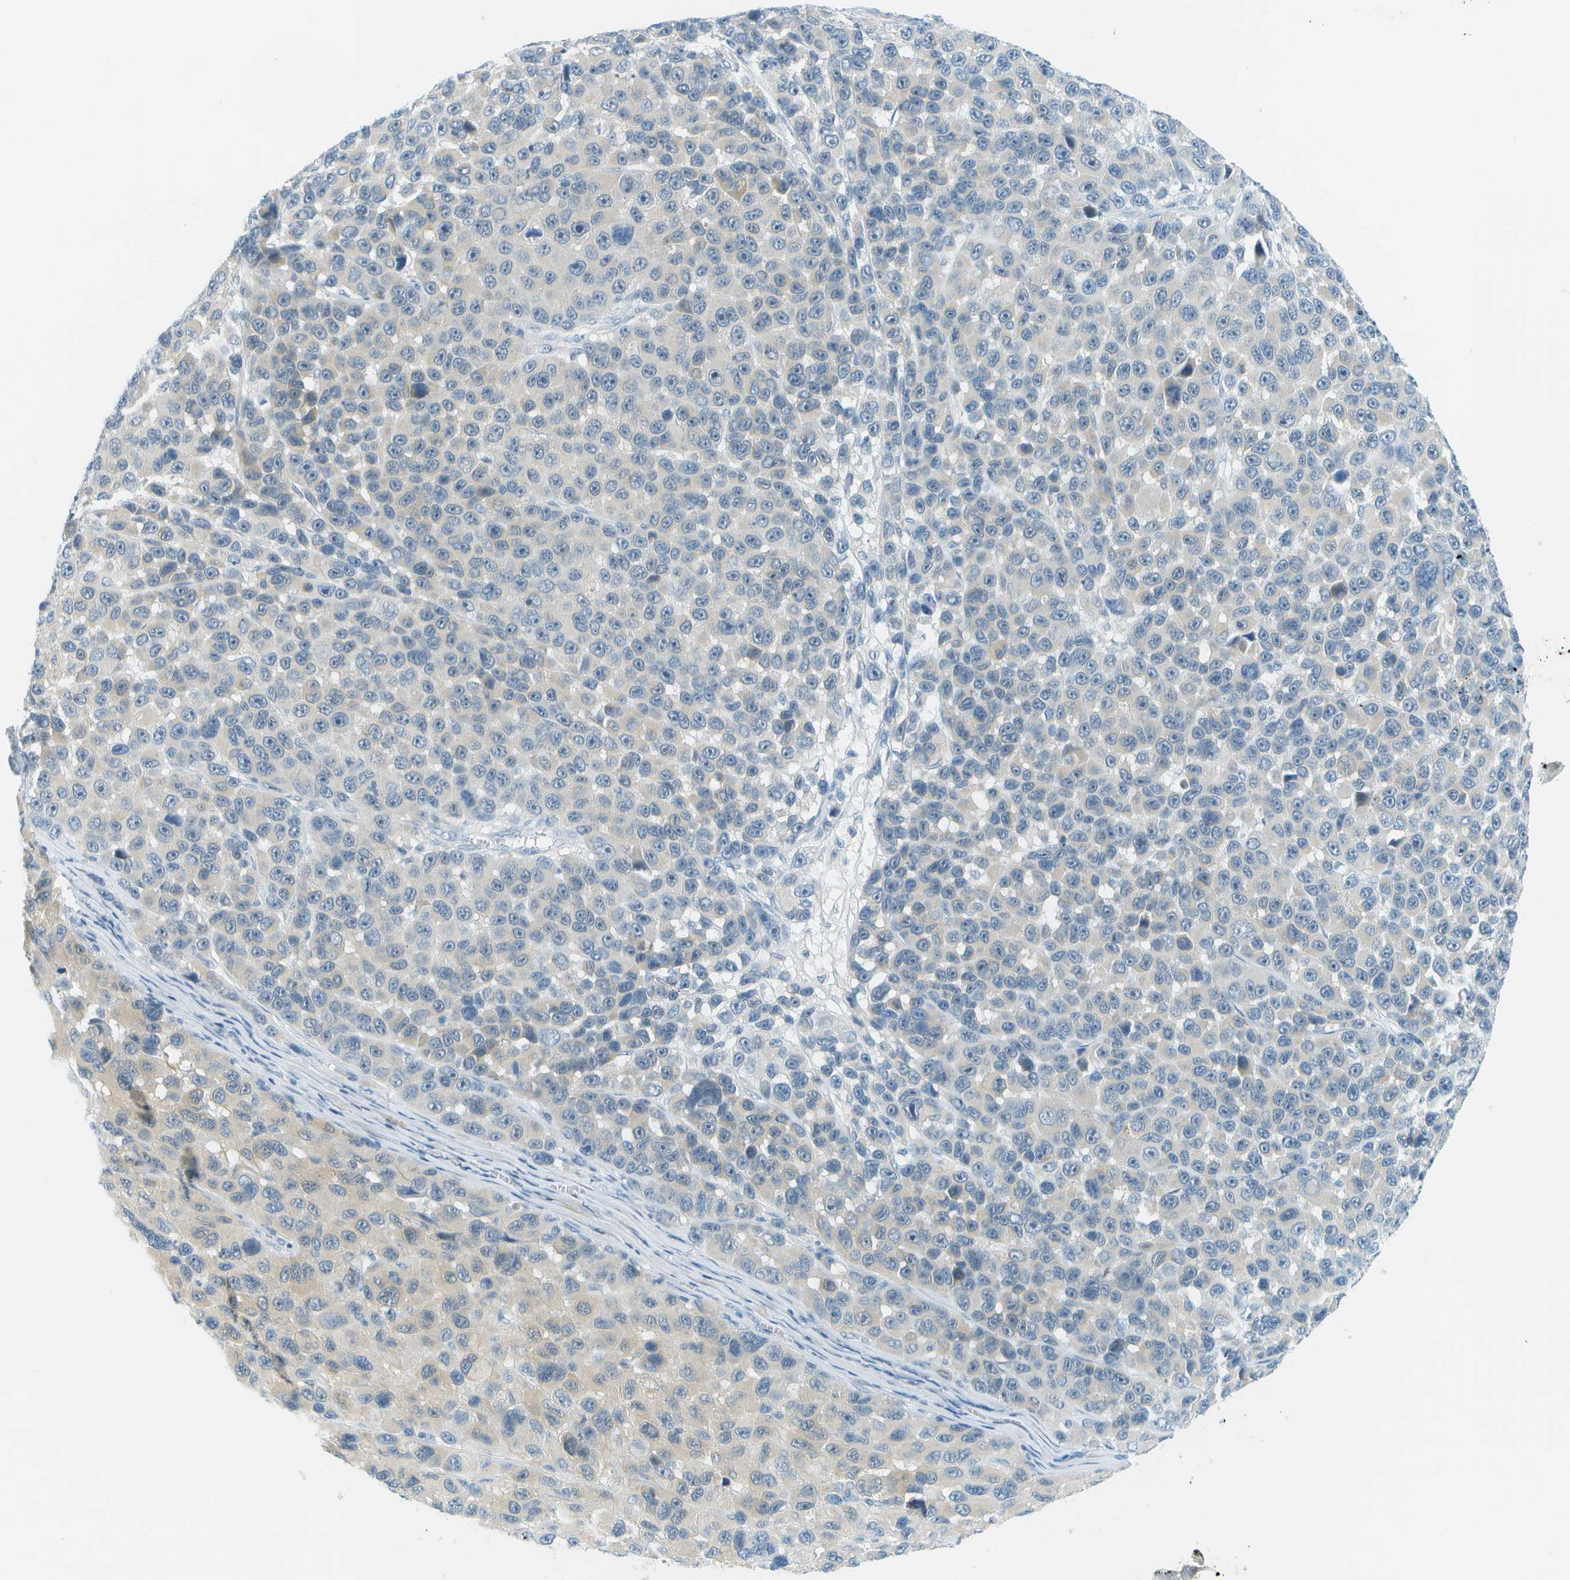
{"staining": {"intensity": "negative", "quantity": "none", "location": "none"}, "tissue": "melanoma", "cell_type": "Tumor cells", "image_type": "cancer", "snomed": [{"axis": "morphology", "description": "Malignant melanoma, NOS"}, {"axis": "topography", "description": "Skin"}], "caption": "IHC micrograph of malignant melanoma stained for a protein (brown), which demonstrates no positivity in tumor cells.", "gene": "SMYD5", "patient": {"sex": "male", "age": 53}}